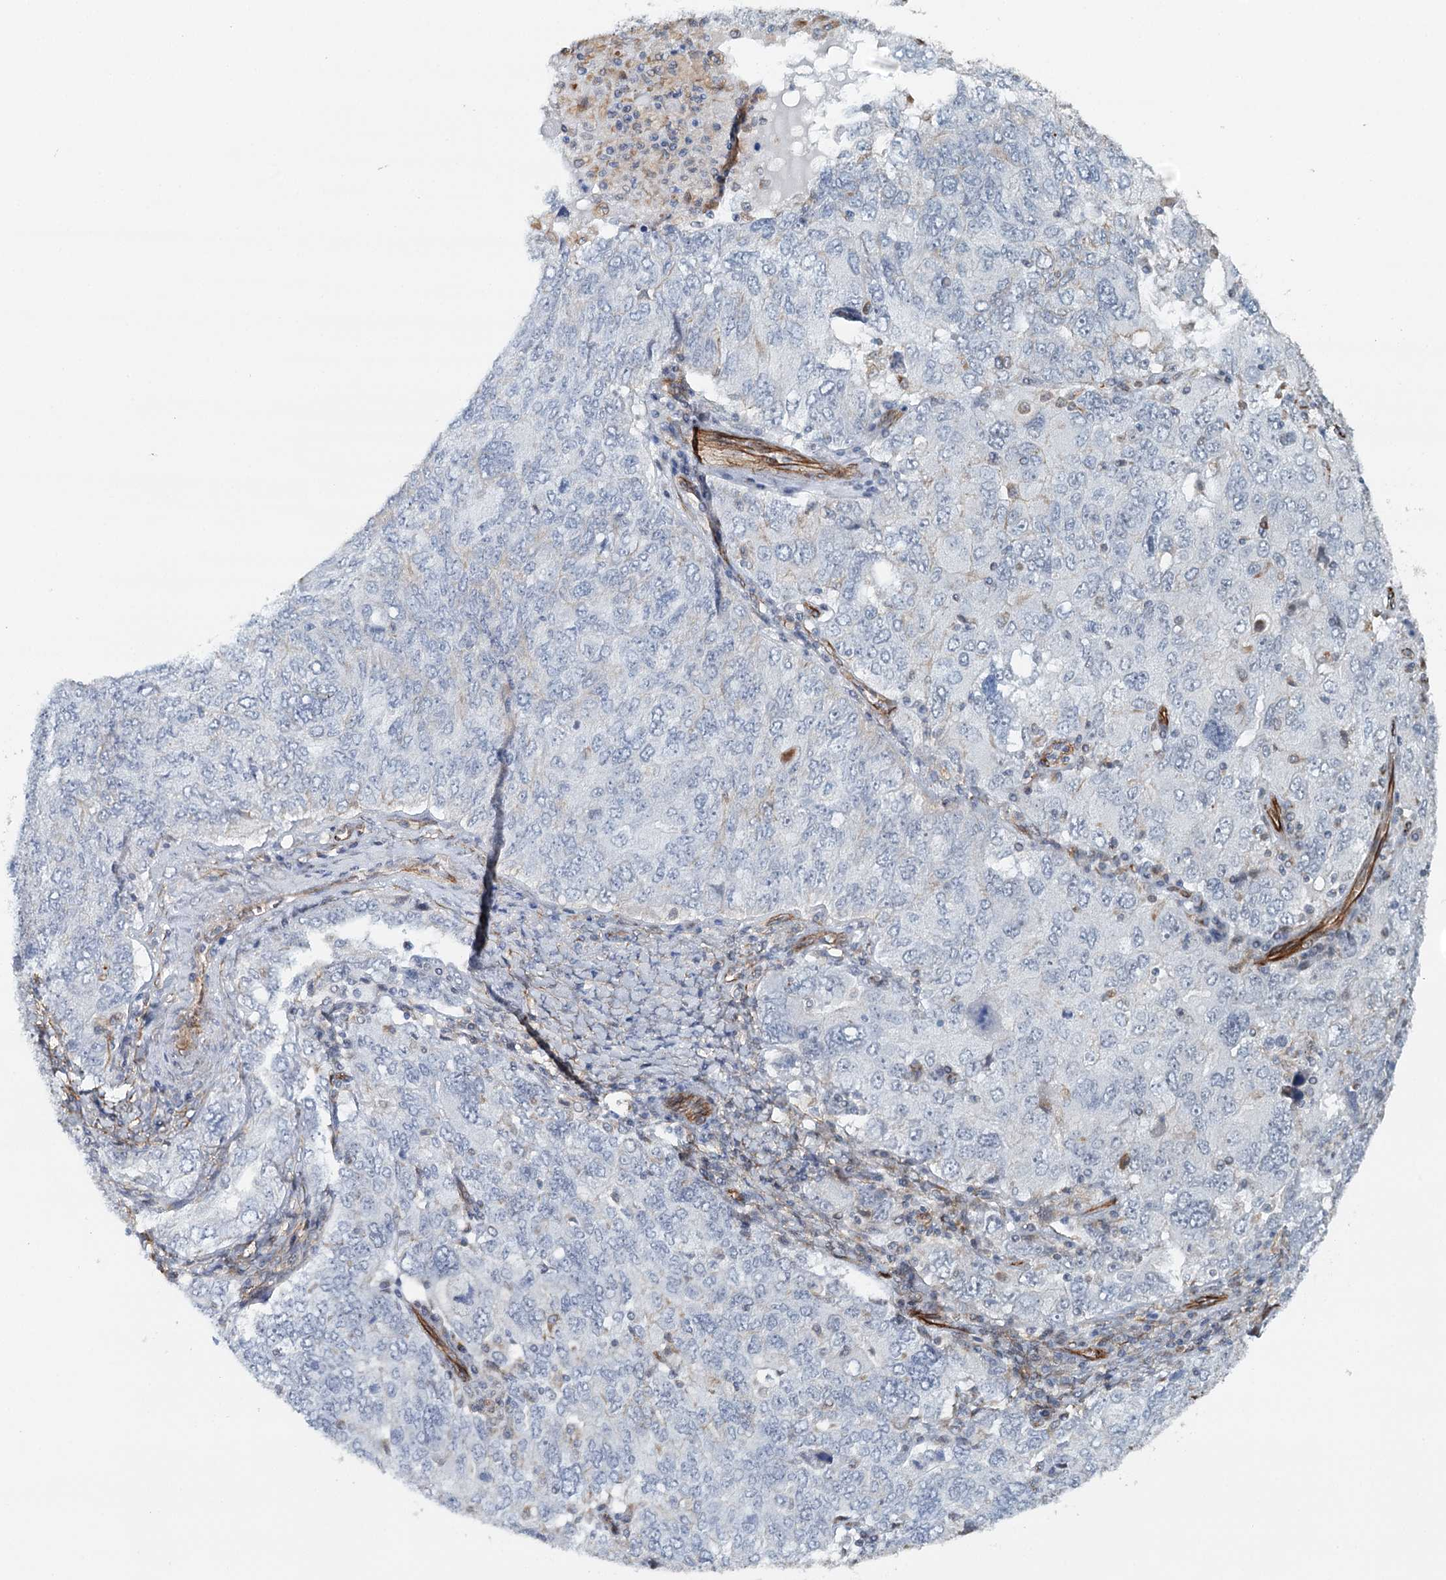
{"staining": {"intensity": "negative", "quantity": "none", "location": "none"}, "tissue": "ovarian cancer", "cell_type": "Tumor cells", "image_type": "cancer", "snomed": [{"axis": "morphology", "description": "Carcinoma, endometroid"}, {"axis": "topography", "description": "Ovary"}], "caption": "This is an immunohistochemistry histopathology image of human ovarian cancer (endometroid carcinoma). There is no staining in tumor cells.", "gene": "SYNPO", "patient": {"sex": "female", "age": 62}}